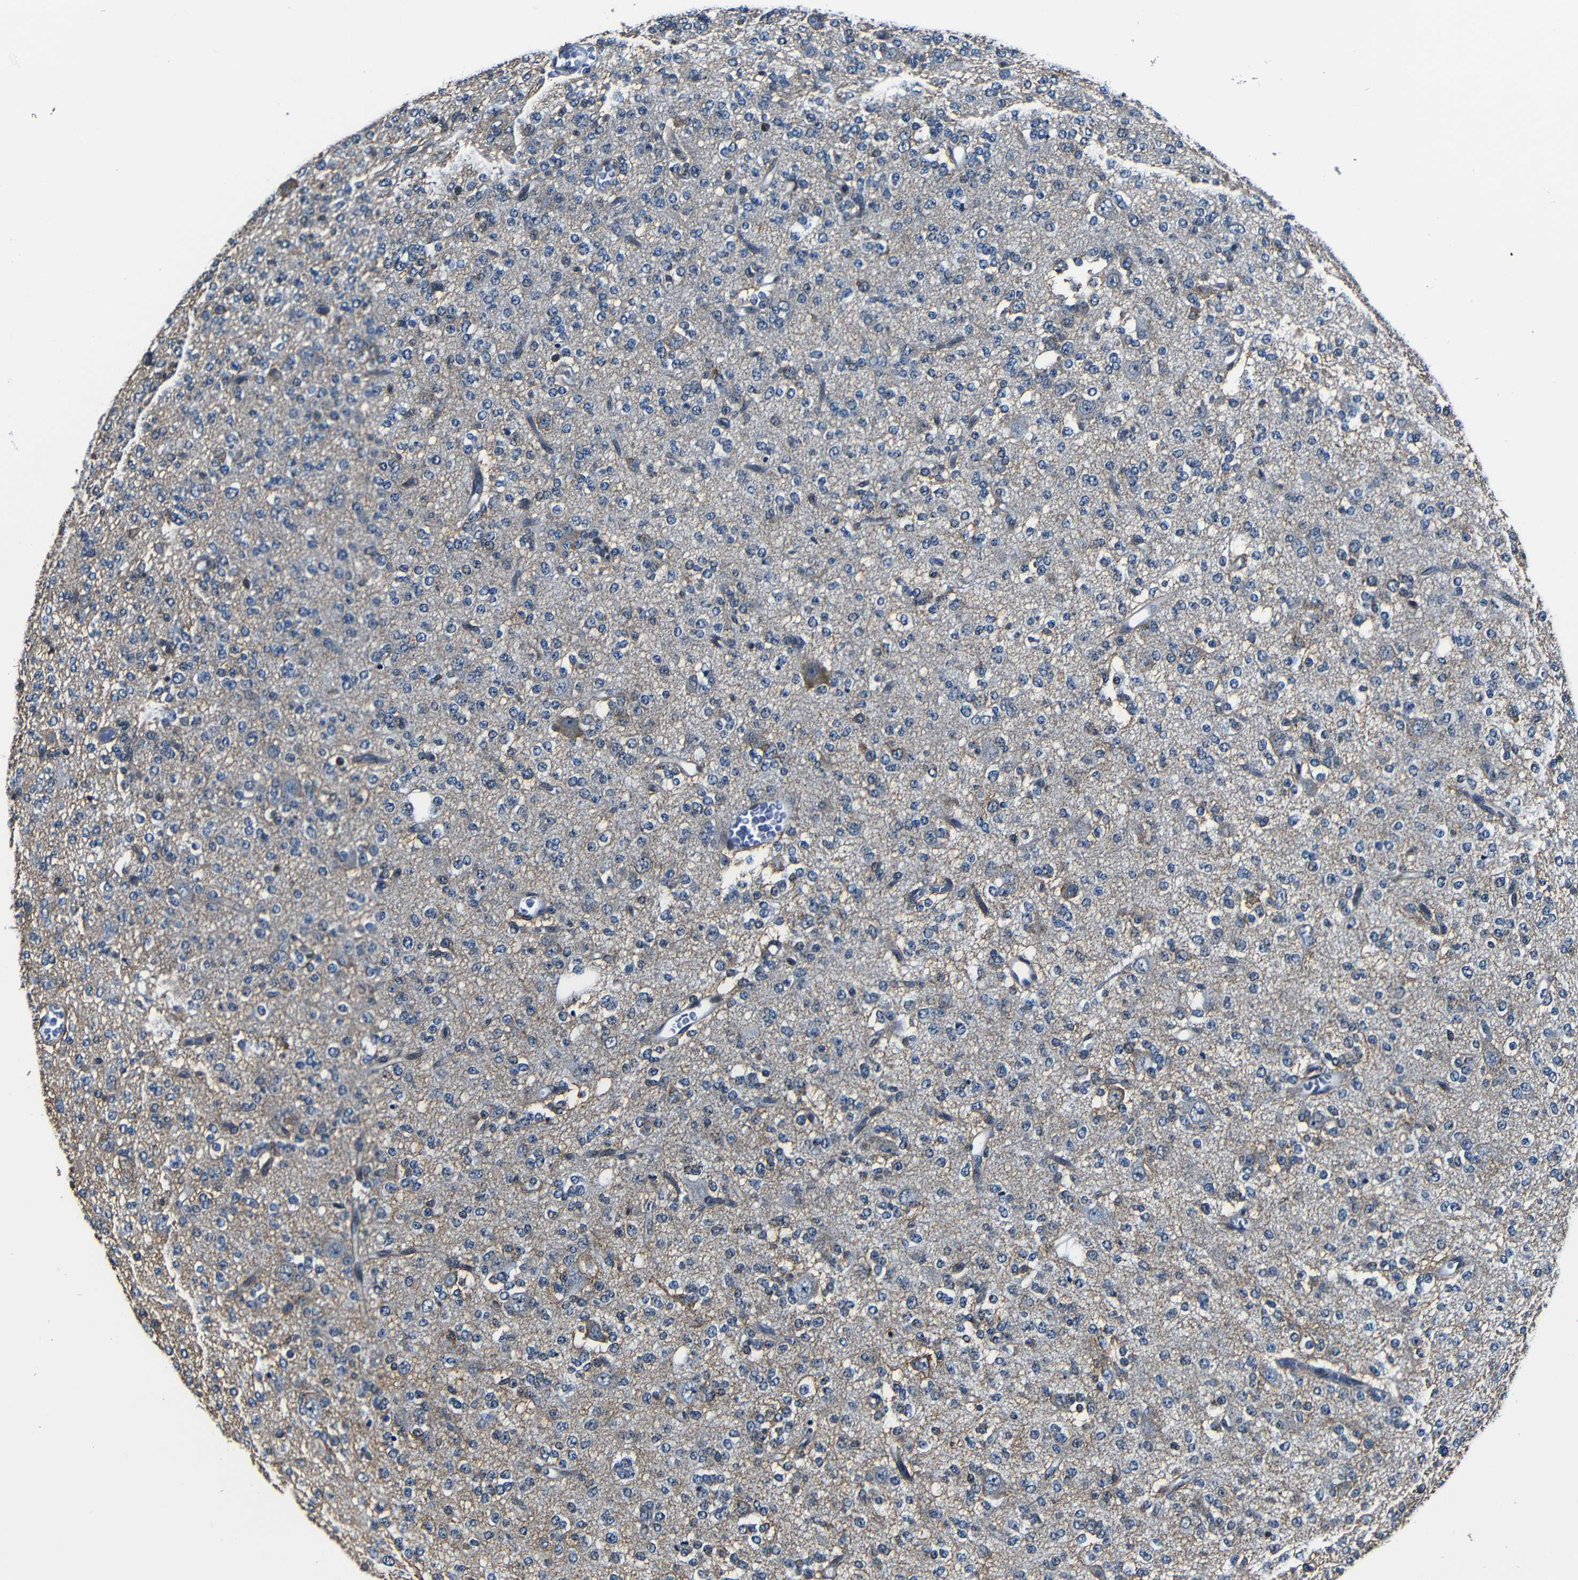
{"staining": {"intensity": "negative", "quantity": "none", "location": "none"}, "tissue": "glioma", "cell_type": "Tumor cells", "image_type": "cancer", "snomed": [{"axis": "morphology", "description": "Glioma, malignant, Low grade"}, {"axis": "topography", "description": "Brain"}], "caption": "DAB (3,3'-diaminobenzidine) immunohistochemical staining of human glioma displays no significant positivity in tumor cells. Nuclei are stained in blue.", "gene": "NCBP3", "patient": {"sex": "male", "age": 38}}